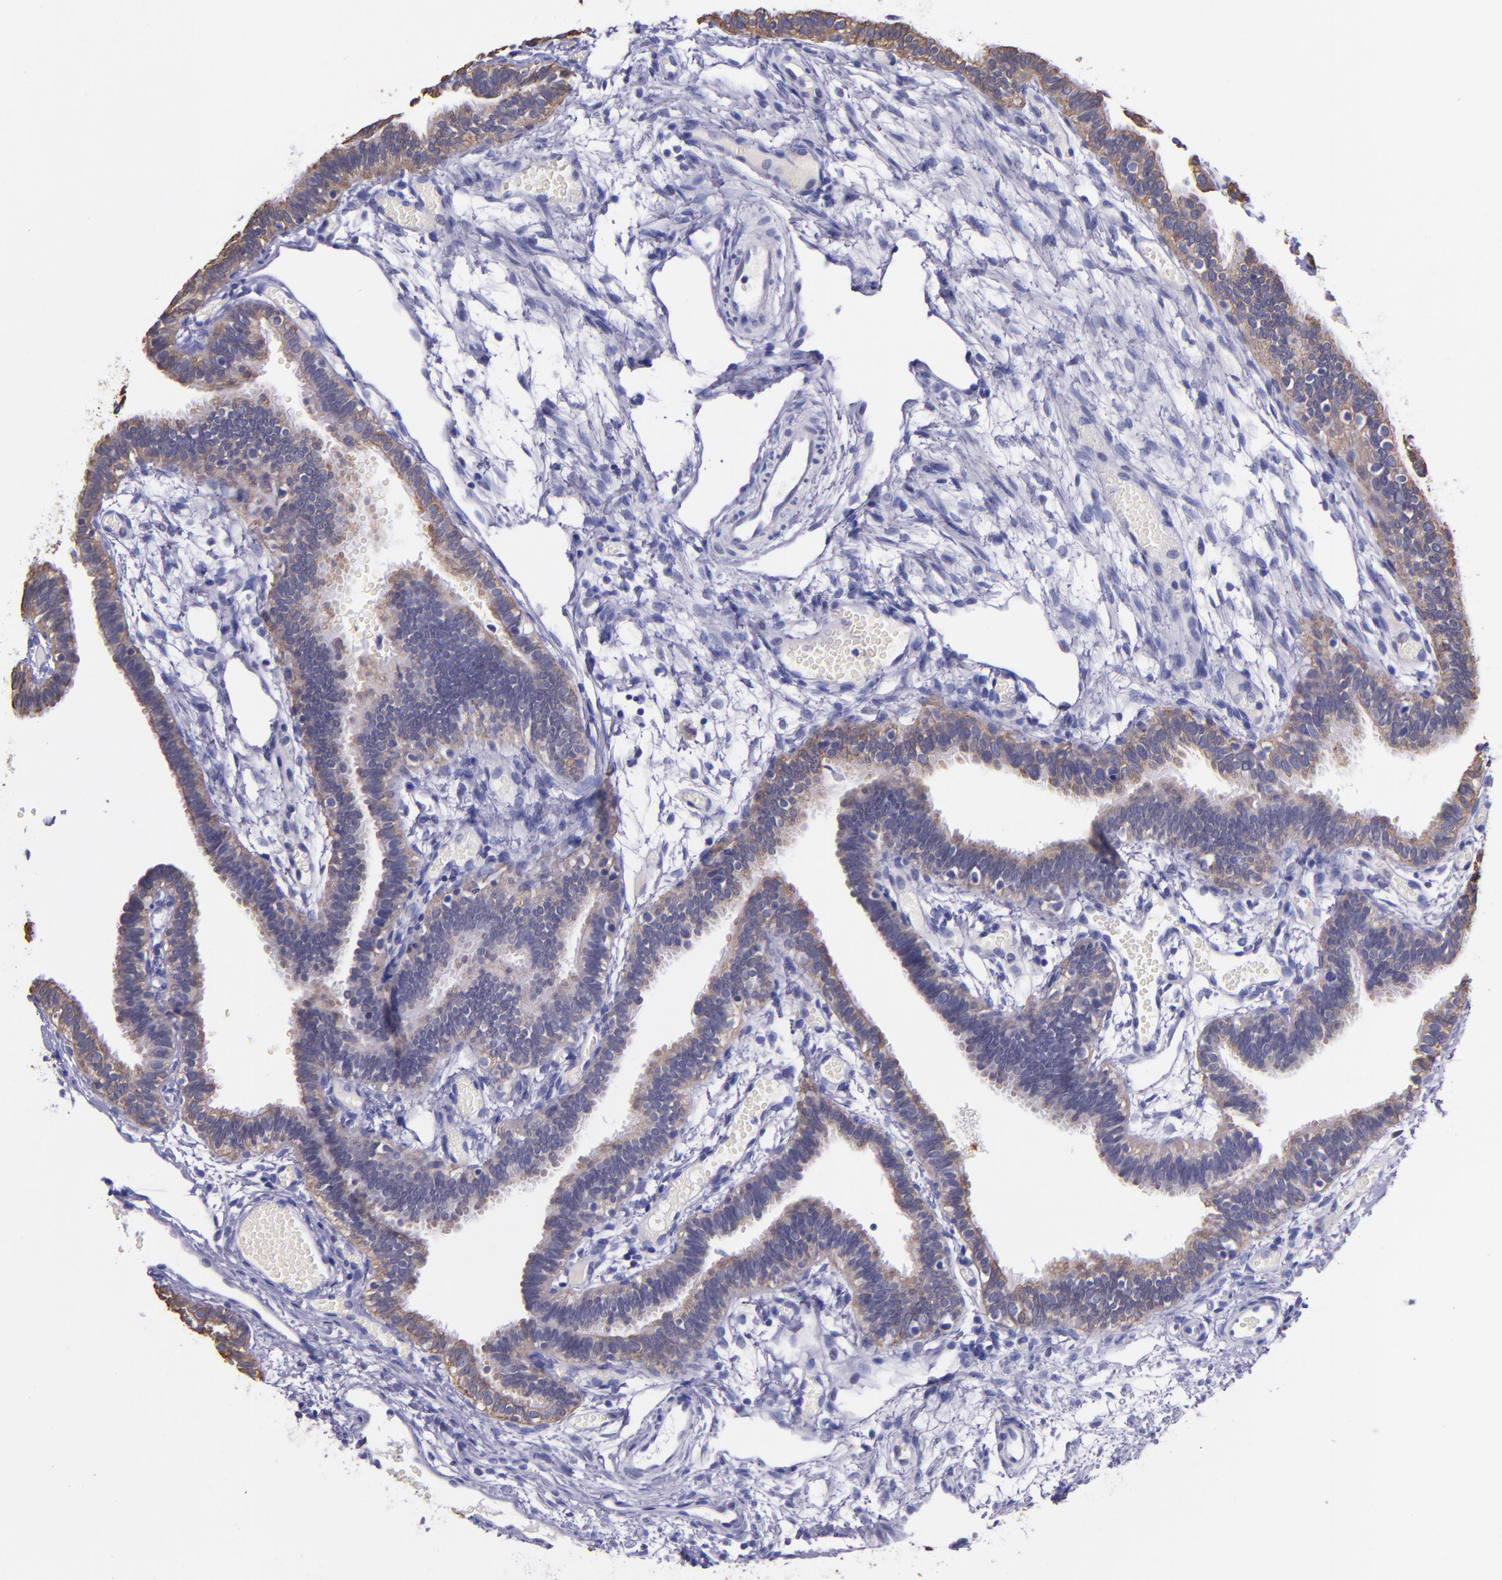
{"staining": {"intensity": "moderate", "quantity": ">75%", "location": "cytoplasmic/membranous"}, "tissue": "fallopian tube", "cell_type": "Glandular cells", "image_type": "normal", "snomed": [{"axis": "morphology", "description": "Normal tissue, NOS"}, {"axis": "topography", "description": "Fallopian tube"}], "caption": "The image exhibits immunohistochemical staining of benign fallopian tube. There is moderate cytoplasmic/membranous staining is seen in approximately >75% of glandular cells. The staining was performed using DAB (3,3'-diaminobenzidine), with brown indicating positive protein expression. Nuclei are stained blue with hematoxylin.", "gene": "KRT4", "patient": {"sex": "female", "age": 29}}